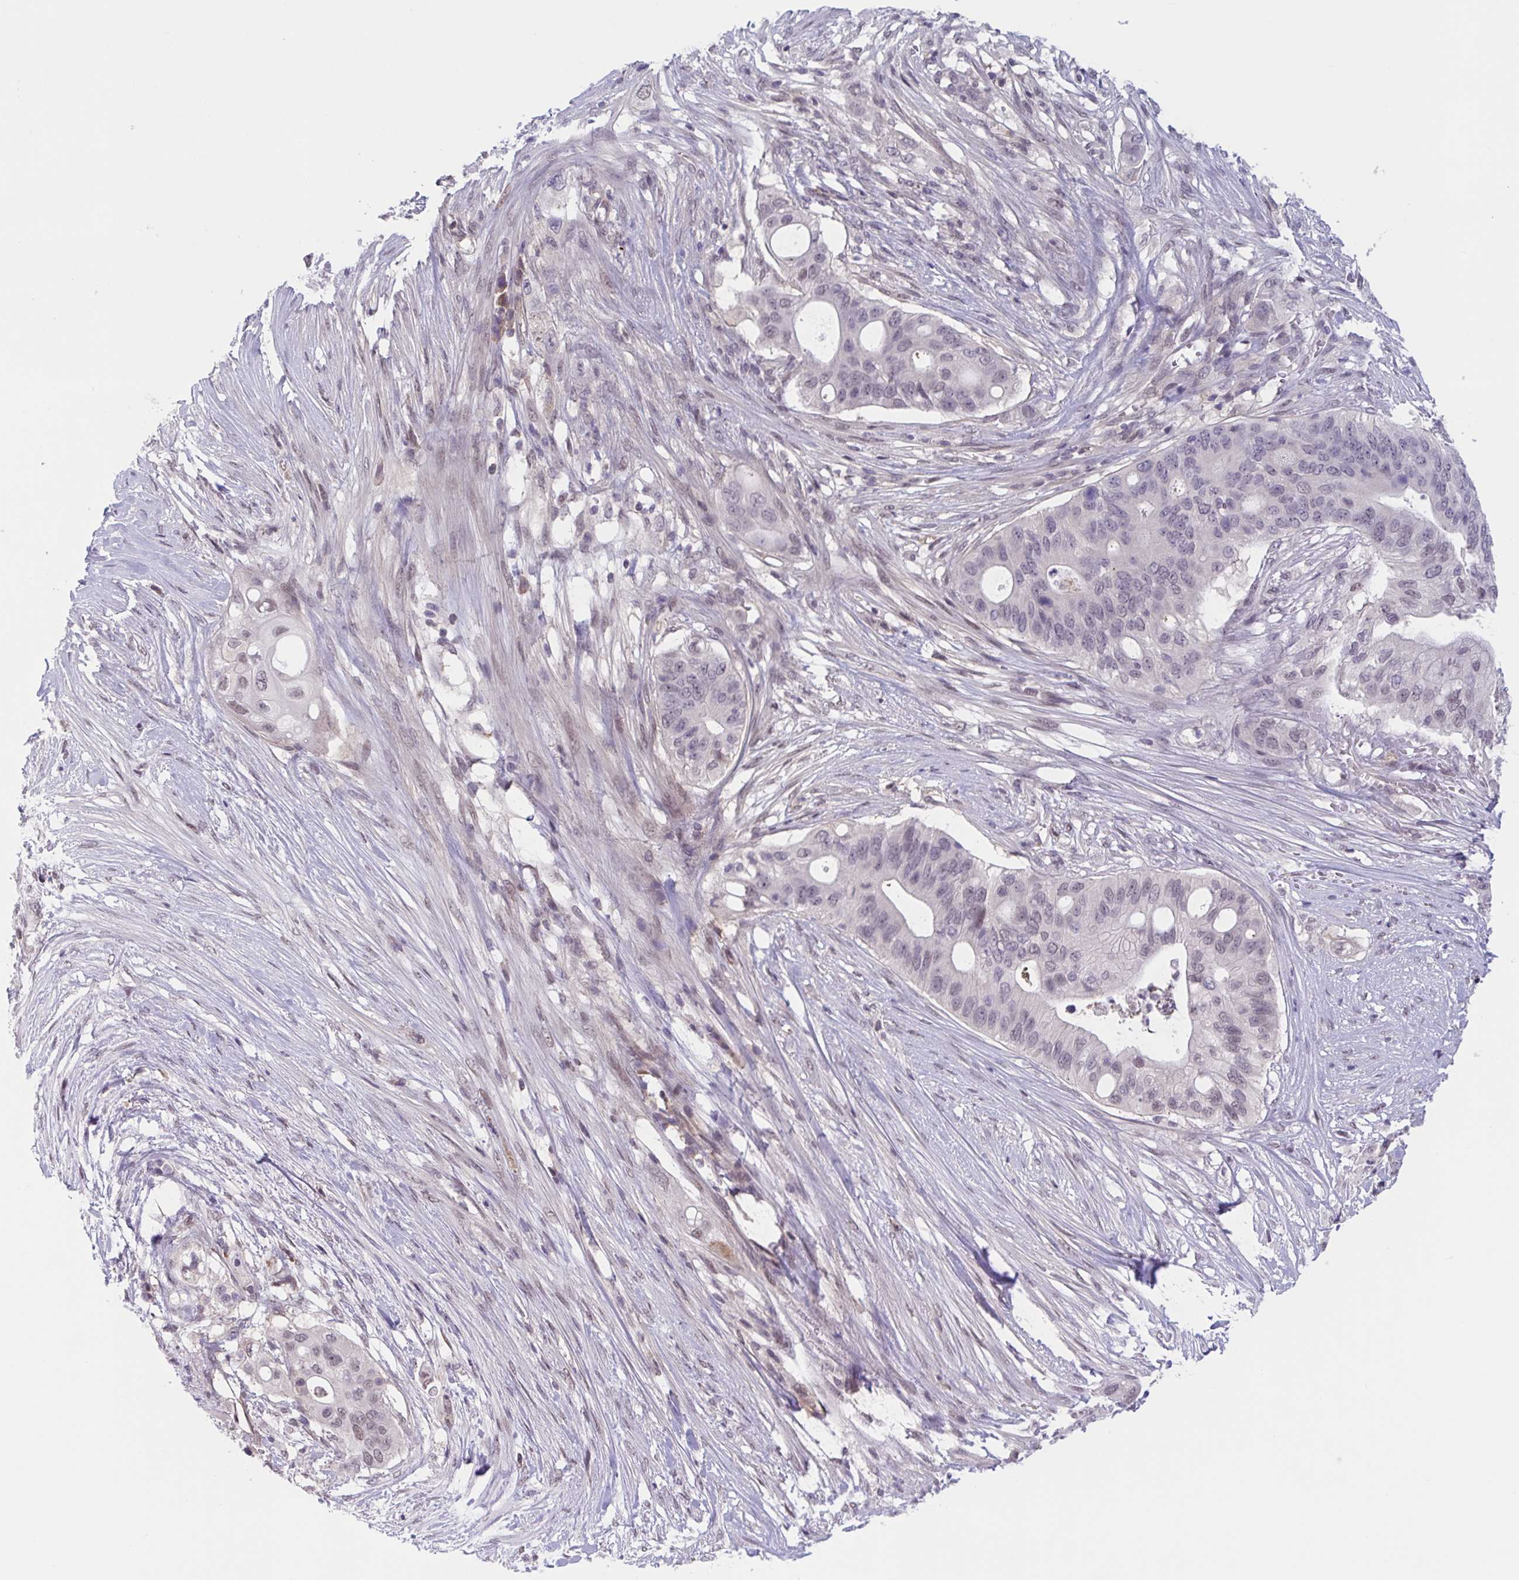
{"staining": {"intensity": "negative", "quantity": "none", "location": "none"}, "tissue": "pancreatic cancer", "cell_type": "Tumor cells", "image_type": "cancer", "snomed": [{"axis": "morphology", "description": "Adenocarcinoma, NOS"}, {"axis": "topography", "description": "Pancreas"}], "caption": "There is no significant staining in tumor cells of pancreatic adenocarcinoma. The staining is performed using DAB (3,3'-diaminobenzidine) brown chromogen with nuclei counter-stained in using hematoxylin.", "gene": "TTC7B", "patient": {"sex": "female", "age": 72}}